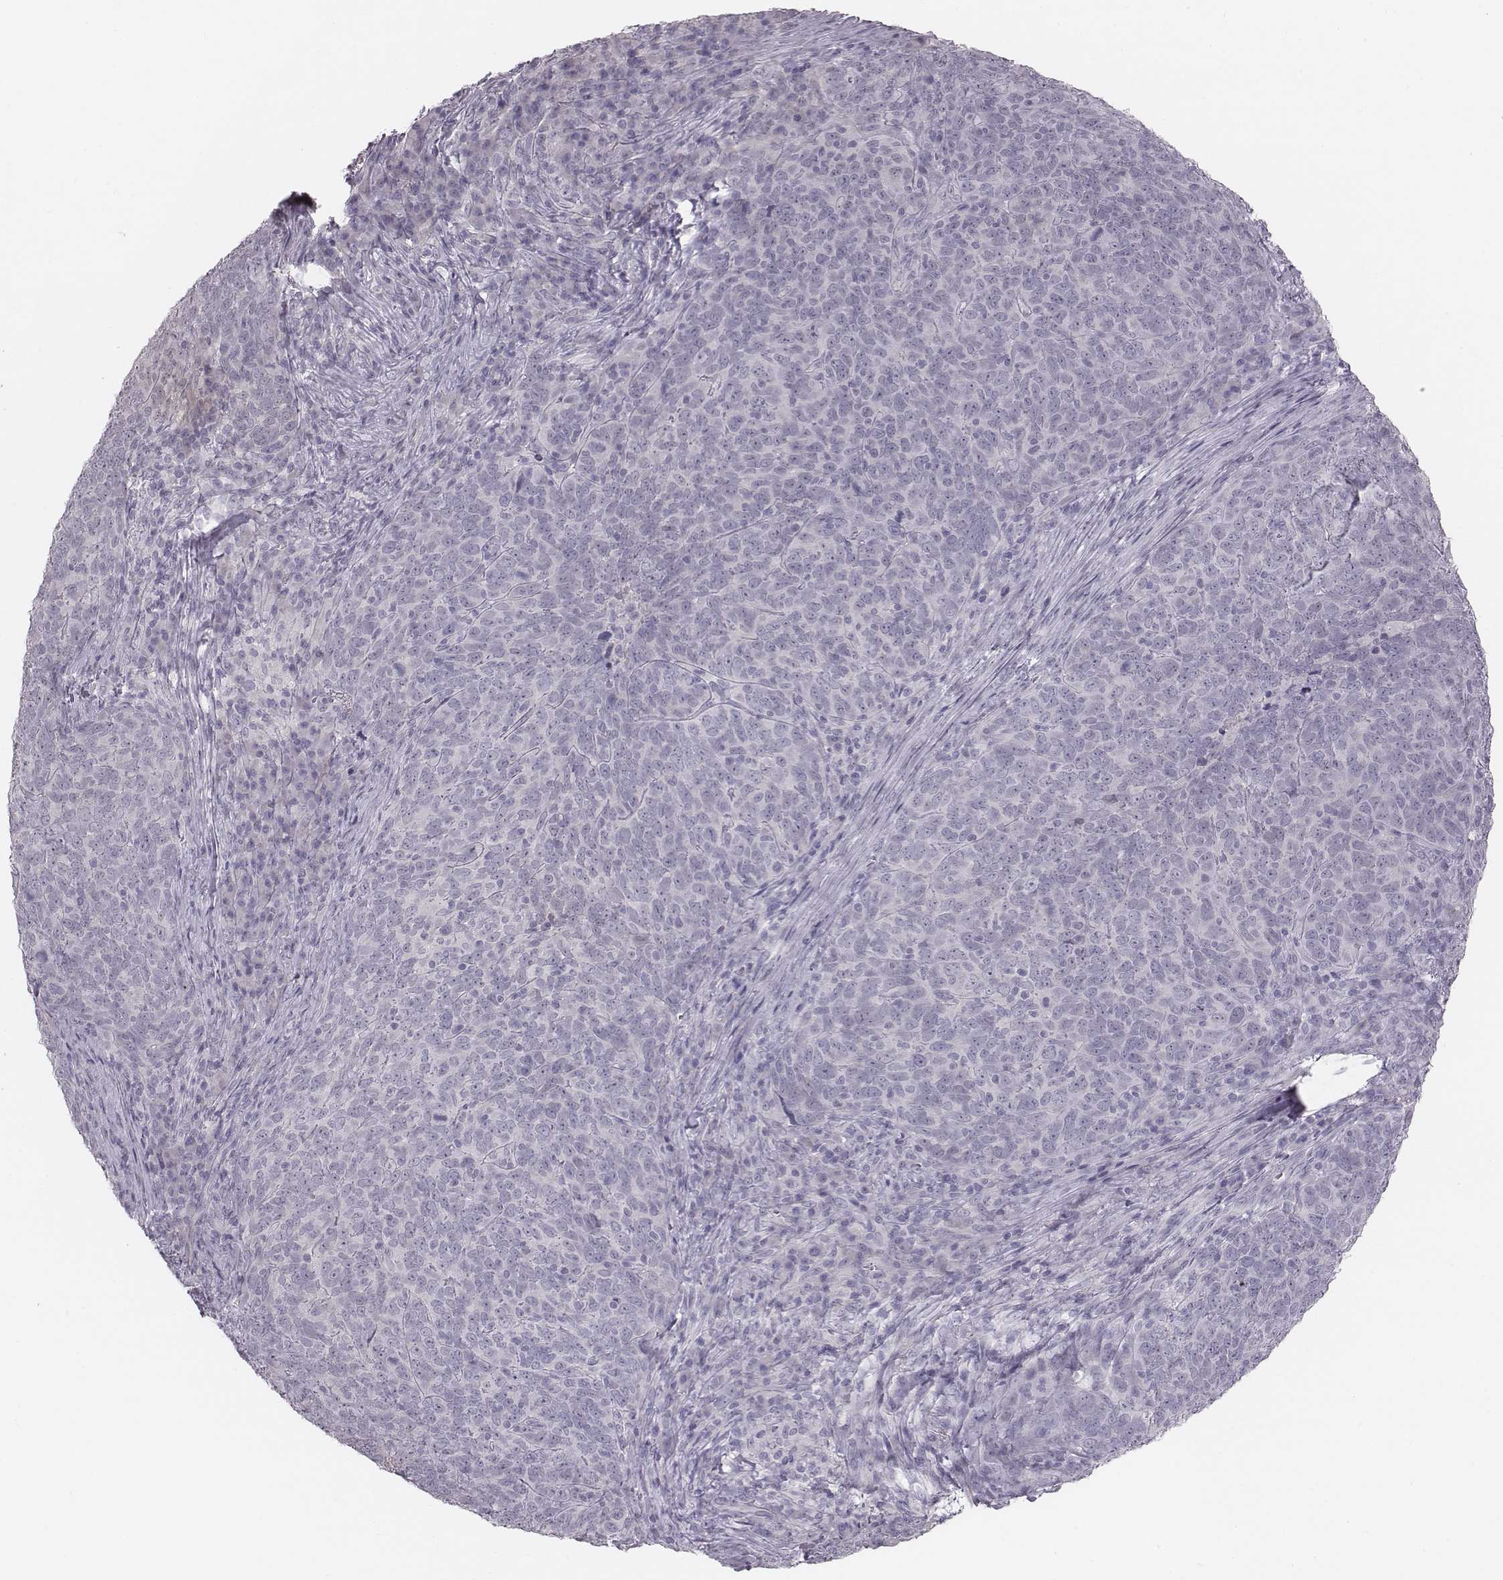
{"staining": {"intensity": "negative", "quantity": "none", "location": "none"}, "tissue": "skin cancer", "cell_type": "Tumor cells", "image_type": "cancer", "snomed": [{"axis": "morphology", "description": "Squamous cell carcinoma, NOS"}, {"axis": "topography", "description": "Skin"}, {"axis": "topography", "description": "Anal"}], "caption": "IHC of human skin squamous cell carcinoma shows no expression in tumor cells. (DAB immunohistochemistry (IHC) with hematoxylin counter stain).", "gene": "CACNG4", "patient": {"sex": "female", "age": 51}}